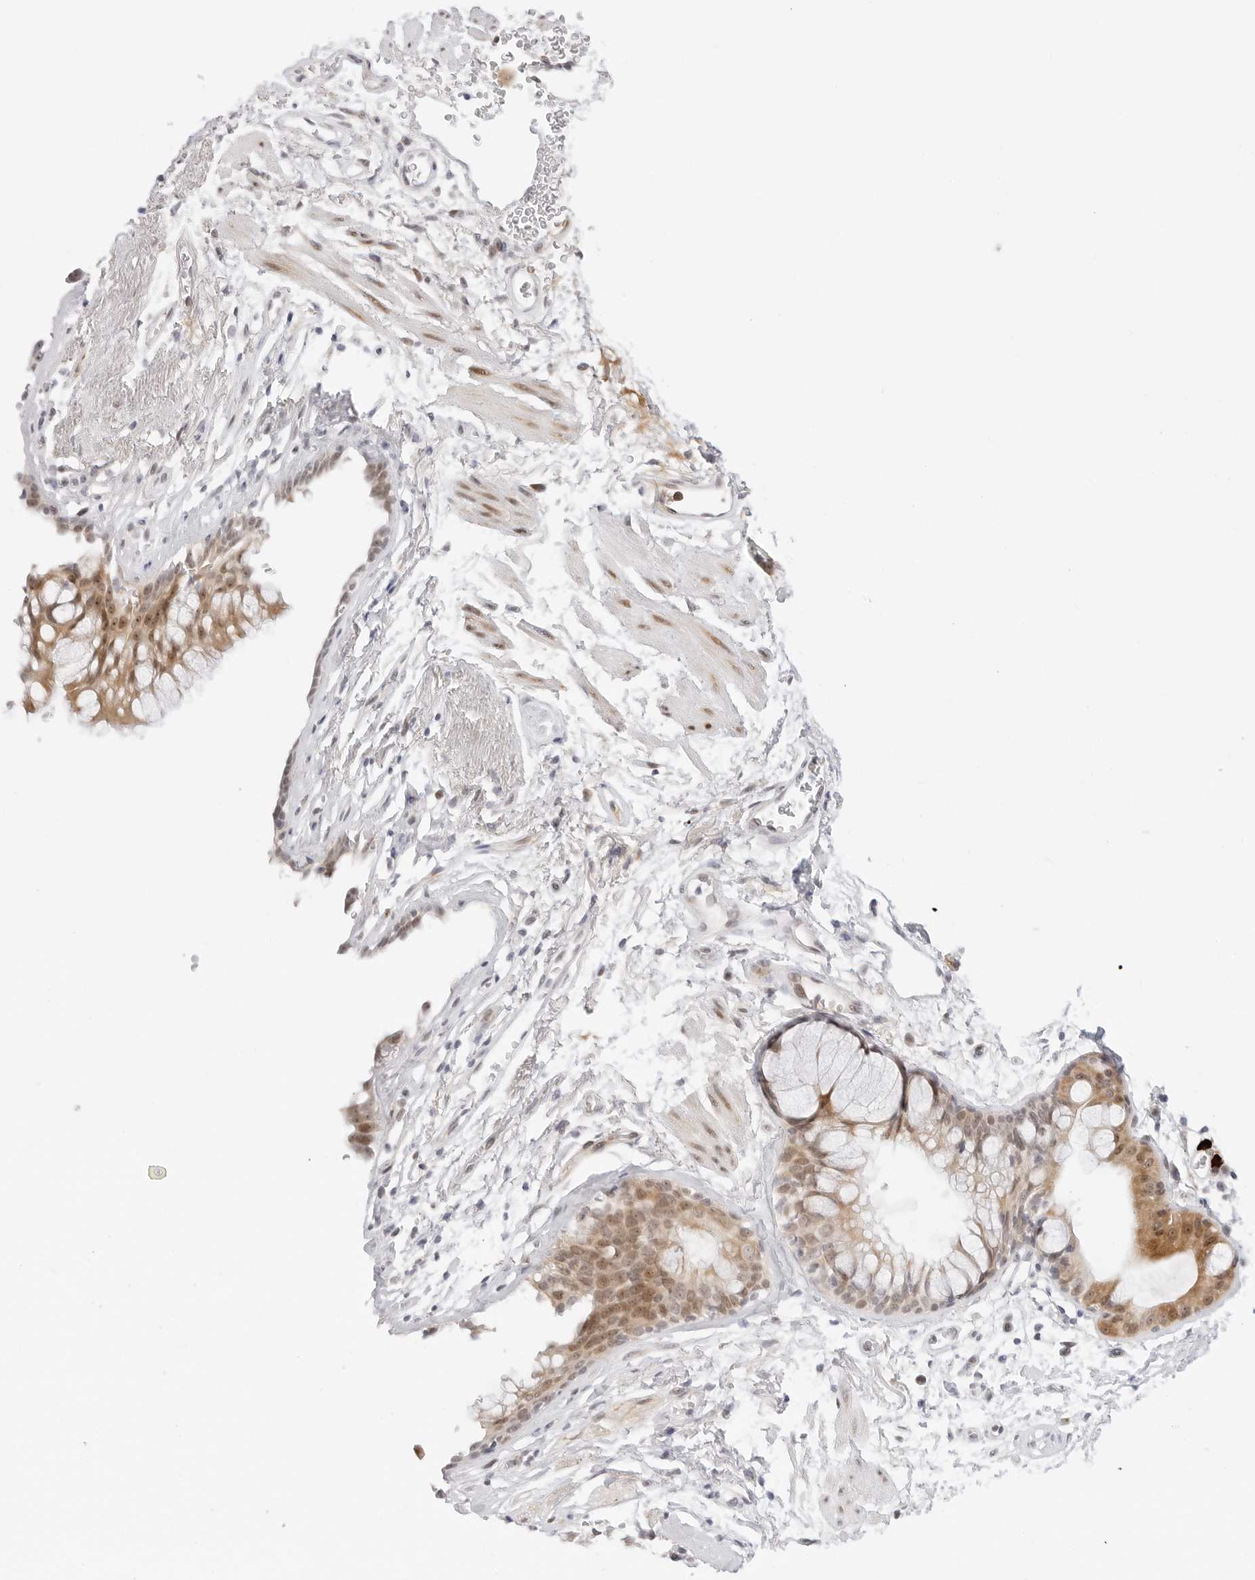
{"staining": {"intensity": "moderate", "quantity": "25%-75%", "location": "cytoplasmic/membranous,nuclear"}, "tissue": "bronchus", "cell_type": "Respiratory epithelial cells", "image_type": "normal", "snomed": [{"axis": "morphology", "description": "Normal tissue, NOS"}, {"axis": "topography", "description": "Cartilage tissue"}, {"axis": "topography", "description": "Bronchus"}], "caption": "Immunohistochemical staining of normal bronchus displays medium levels of moderate cytoplasmic/membranous,nuclear positivity in about 25%-75% of respiratory epithelial cells.", "gene": "HIPK3", "patient": {"sex": "female", "age": 53}}